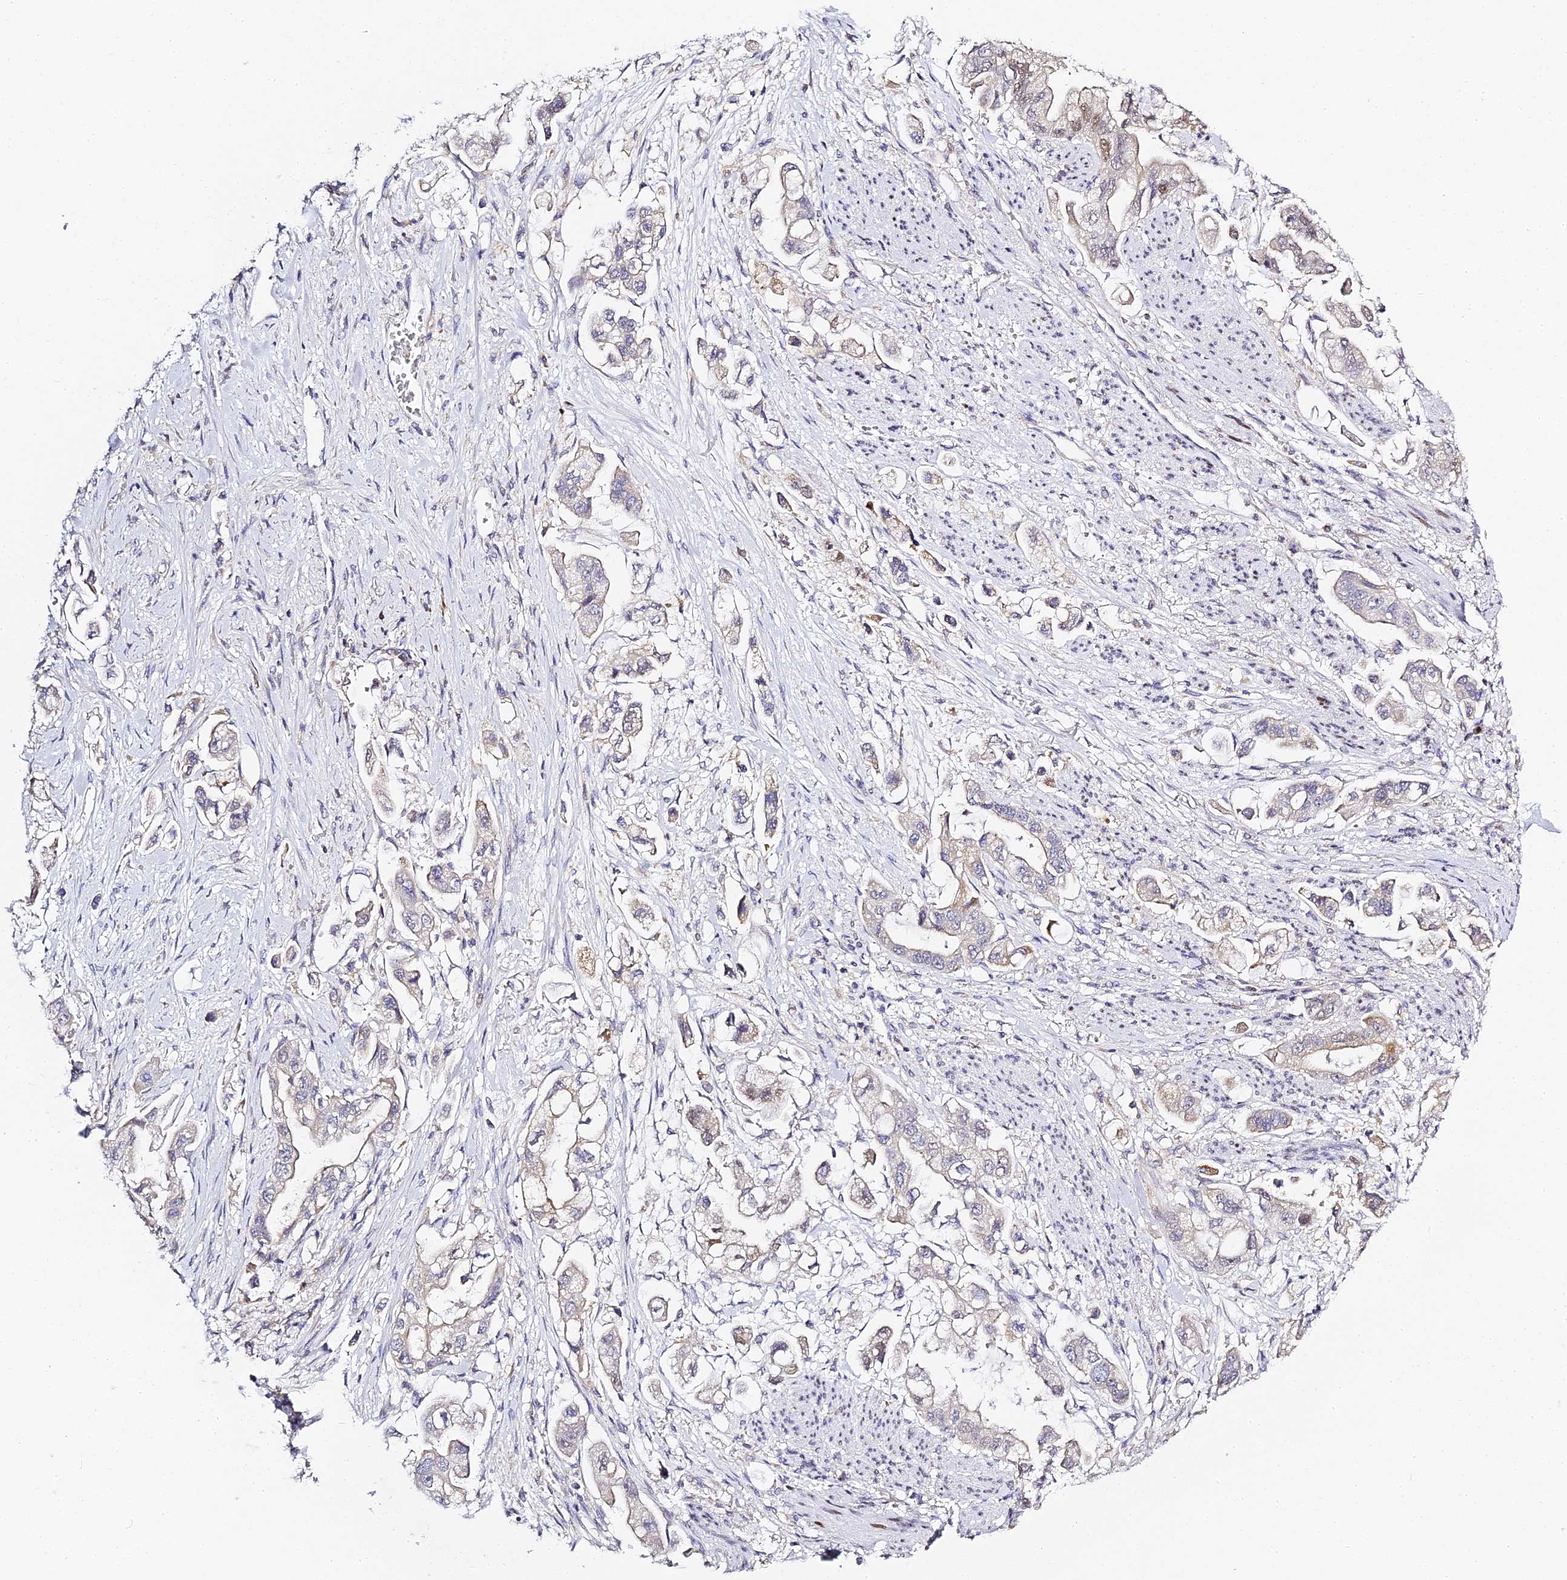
{"staining": {"intensity": "weak", "quantity": "<25%", "location": "nuclear"}, "tissue": "stomach cancer", "cell_type": "Tumor cells", "image_type": "cancer", "snomed": [{"axis": "morphology", "description": "Adenocarcinoma, NOS"}, {"axis": "topography", "description": "Stomach"}], "caption": "This is a histopathology image of immunohistochemistry staining of adenocarcinoma (stomach), which shows no positivity in tumor cells. The staining is performed using DAB brown chromogen with nuclei counter-stained in using hematoxylin.", "gene": "SERP1", "patient": {"sex": "male", "age": 62}}